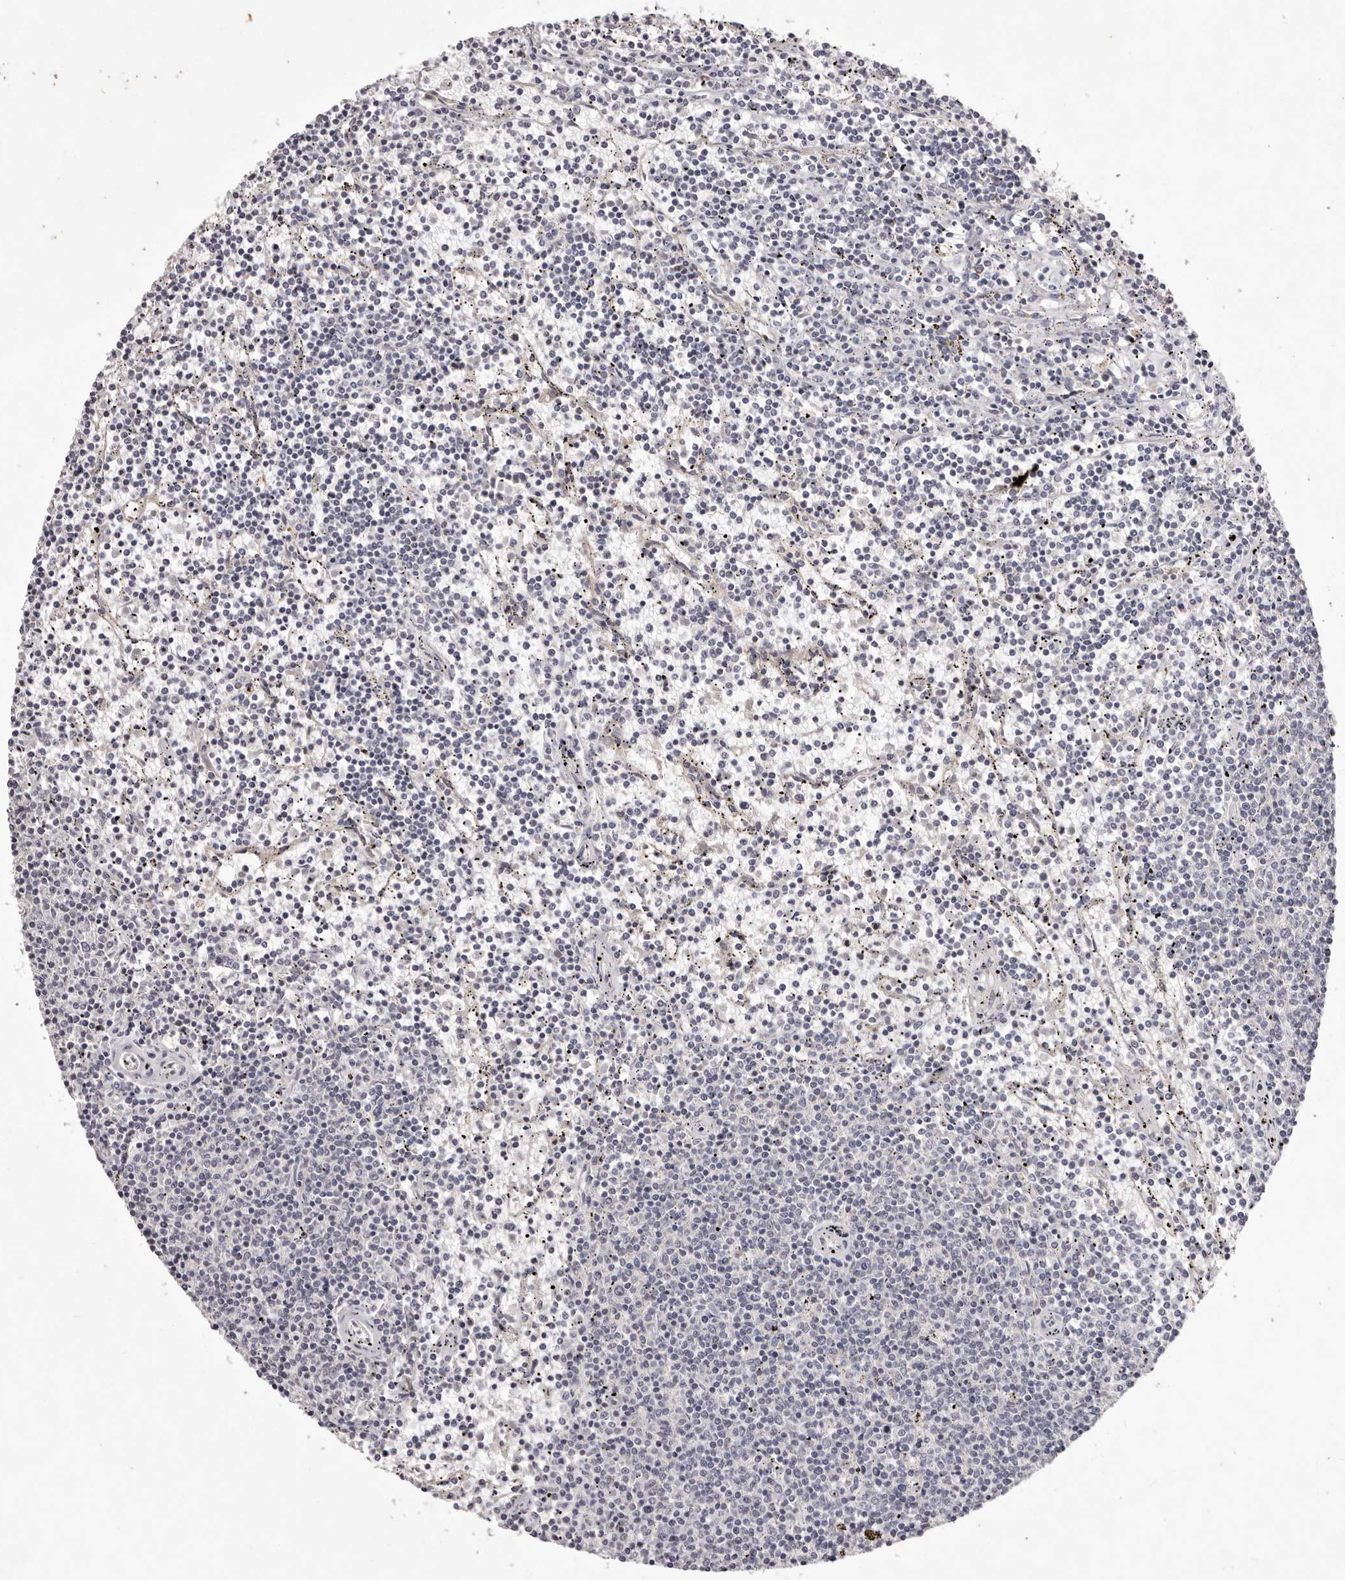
{"staining": {"intensity": "negative", "quantity": "none", "location": "none"}, "tissue": "lymphoma", "cell_type": "Tumor cells", "image_type": "cancer", "snomed": [{"axis": "morphology", "description": "Malignant lymphoma, non-Hodgkin's type, Low grade"}, {"axis": "topography", "description": "Spleen"}], "caption": "Malignant lymphoma, non-Hodgkin's type (low-grade) was stained to show a protein in brown. There is no significant positivity in tumor cells.", "gene": "GARNL3", "patient": {"sex": "female", "age": 50}}